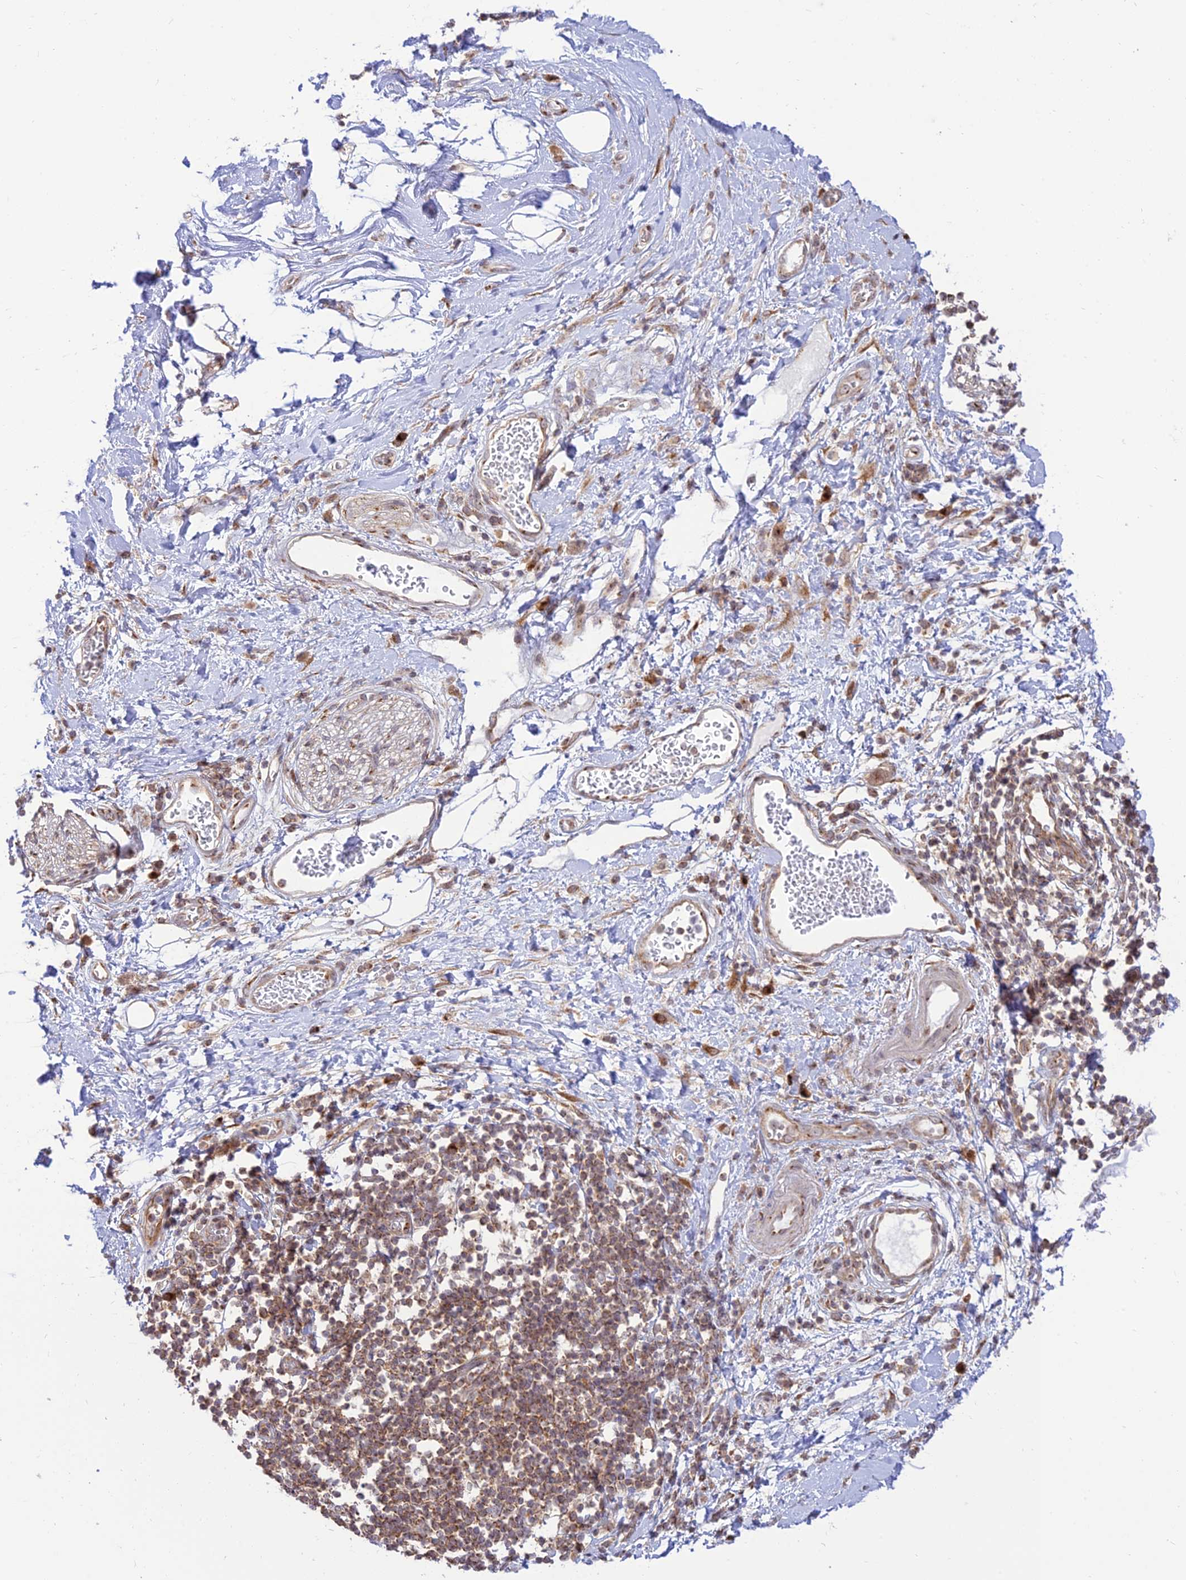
{"staining": {"intensity": "negative", "quantity": "none", "location": "none"}, "tissue": "adipose tissue", "cell_type": "Adipocytes", "image_type": "normal", "snomed": [{"axis": "morphology", "description": "Normal tissue, NOS"}, {"axis": "morphology", "description": "Adenocarcinoma, NOS"}, {"axis": "topography", "description": "Duodenum"}, {"axis": "topography", "description": "Peripheral nerve tissue"}], "caption": "Immunohistochemical staining of benign human adipose tissue demonstrates no significant expression in adipocytes.", "gene": "GOLGA3", "patient": {"sex": "female", "age": 60}}